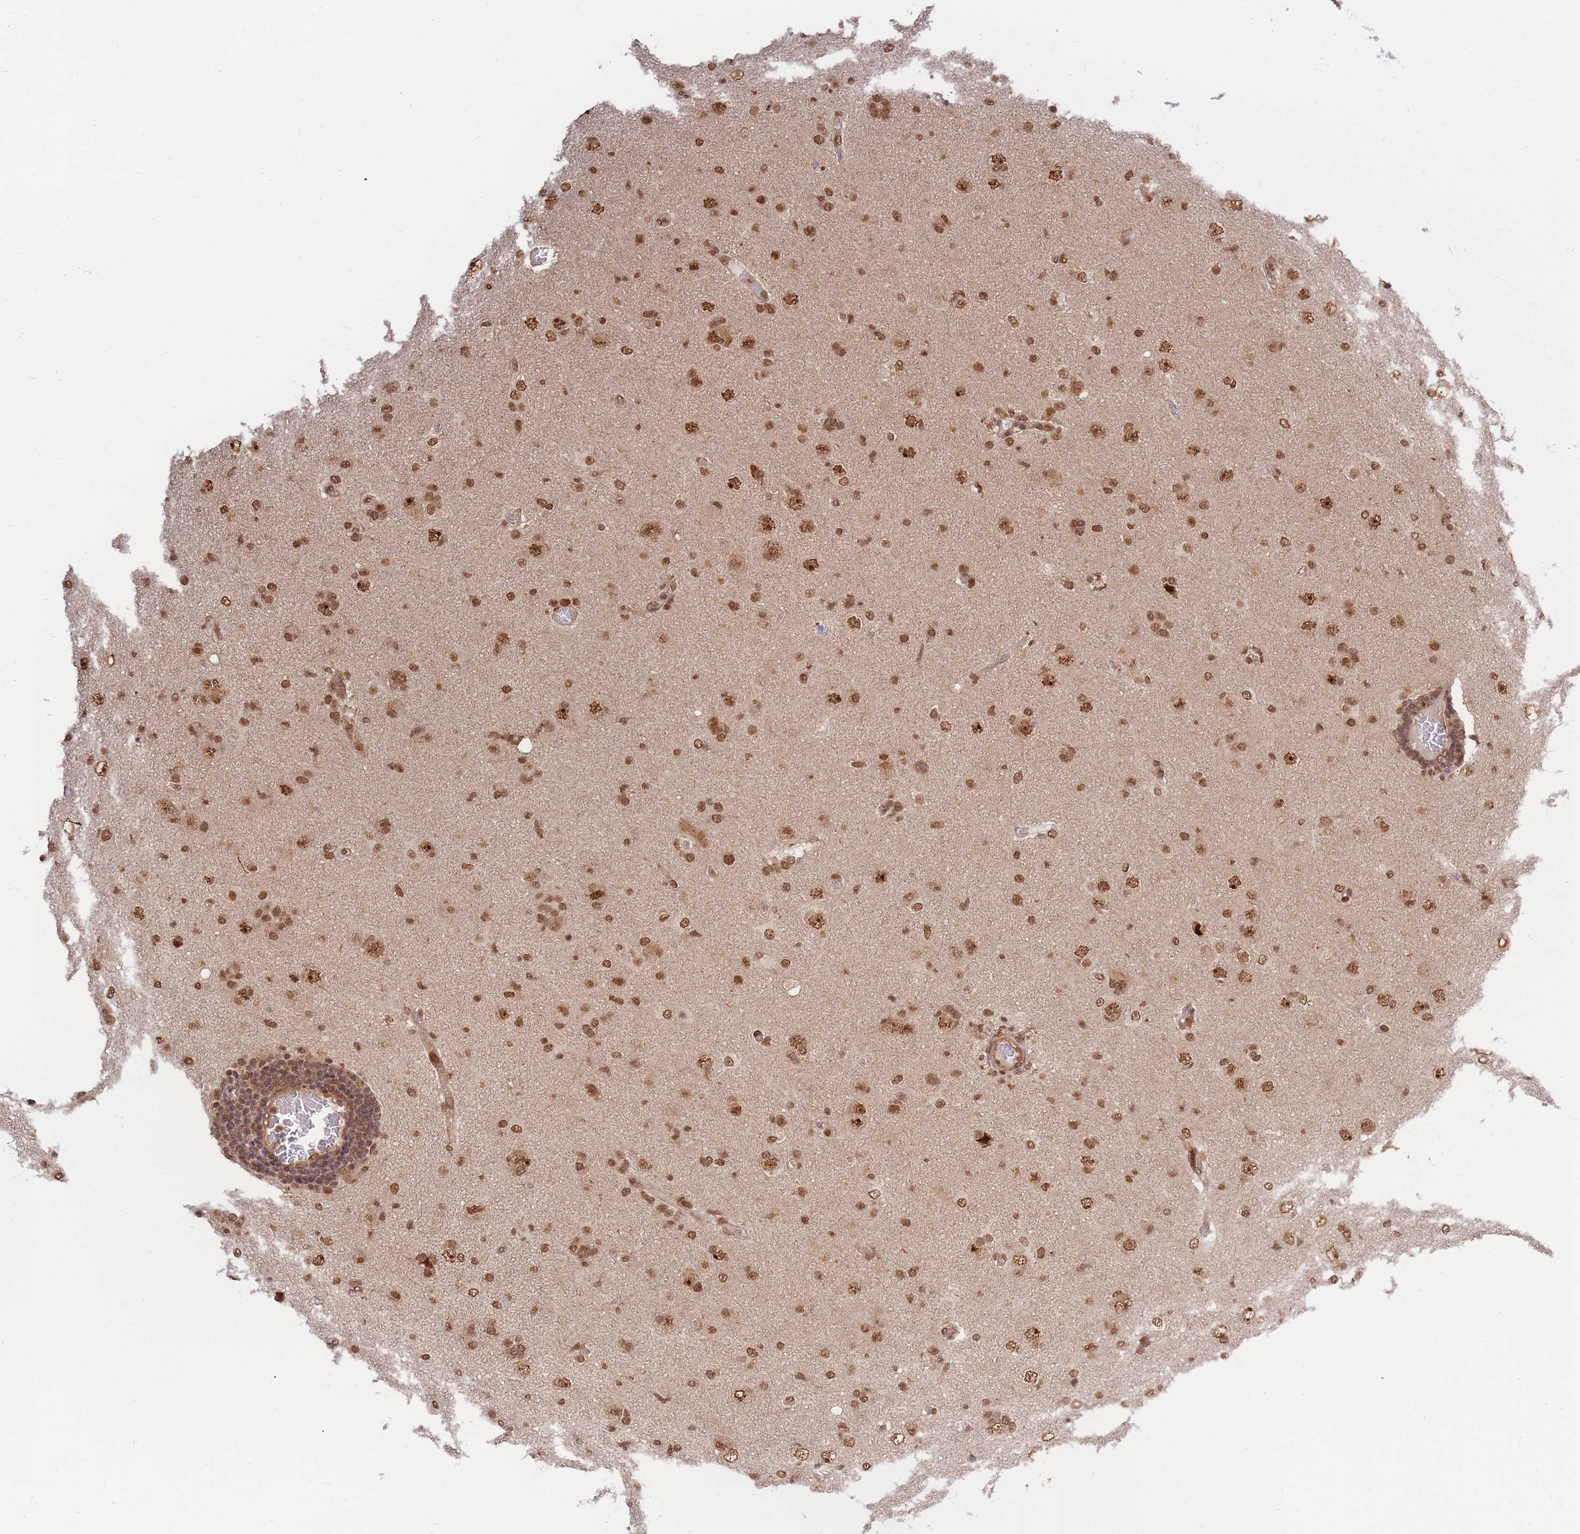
{"staining": {"intensity": "moderate", "quantity": ">75%", "location": "cytoplasmic/membranous,nuclear"}, "tissue": "glioma", "cell_type": "Tumor cells", "image_type": "cancer", "snomed": [{"axis": "morphology", "description": "Glioma, malignant, High grade"}, {"axis": "topography", "description": "Brain"}], "caption": "Approximately >75% of tumor cells in human glioma demonstrate moderate cytoplasmic/membranous and nuclear protein staining as visualized by brown immunohistochemical staining.", "gene": "SRA1", "patient": {"sex": "female", "age": 57}}